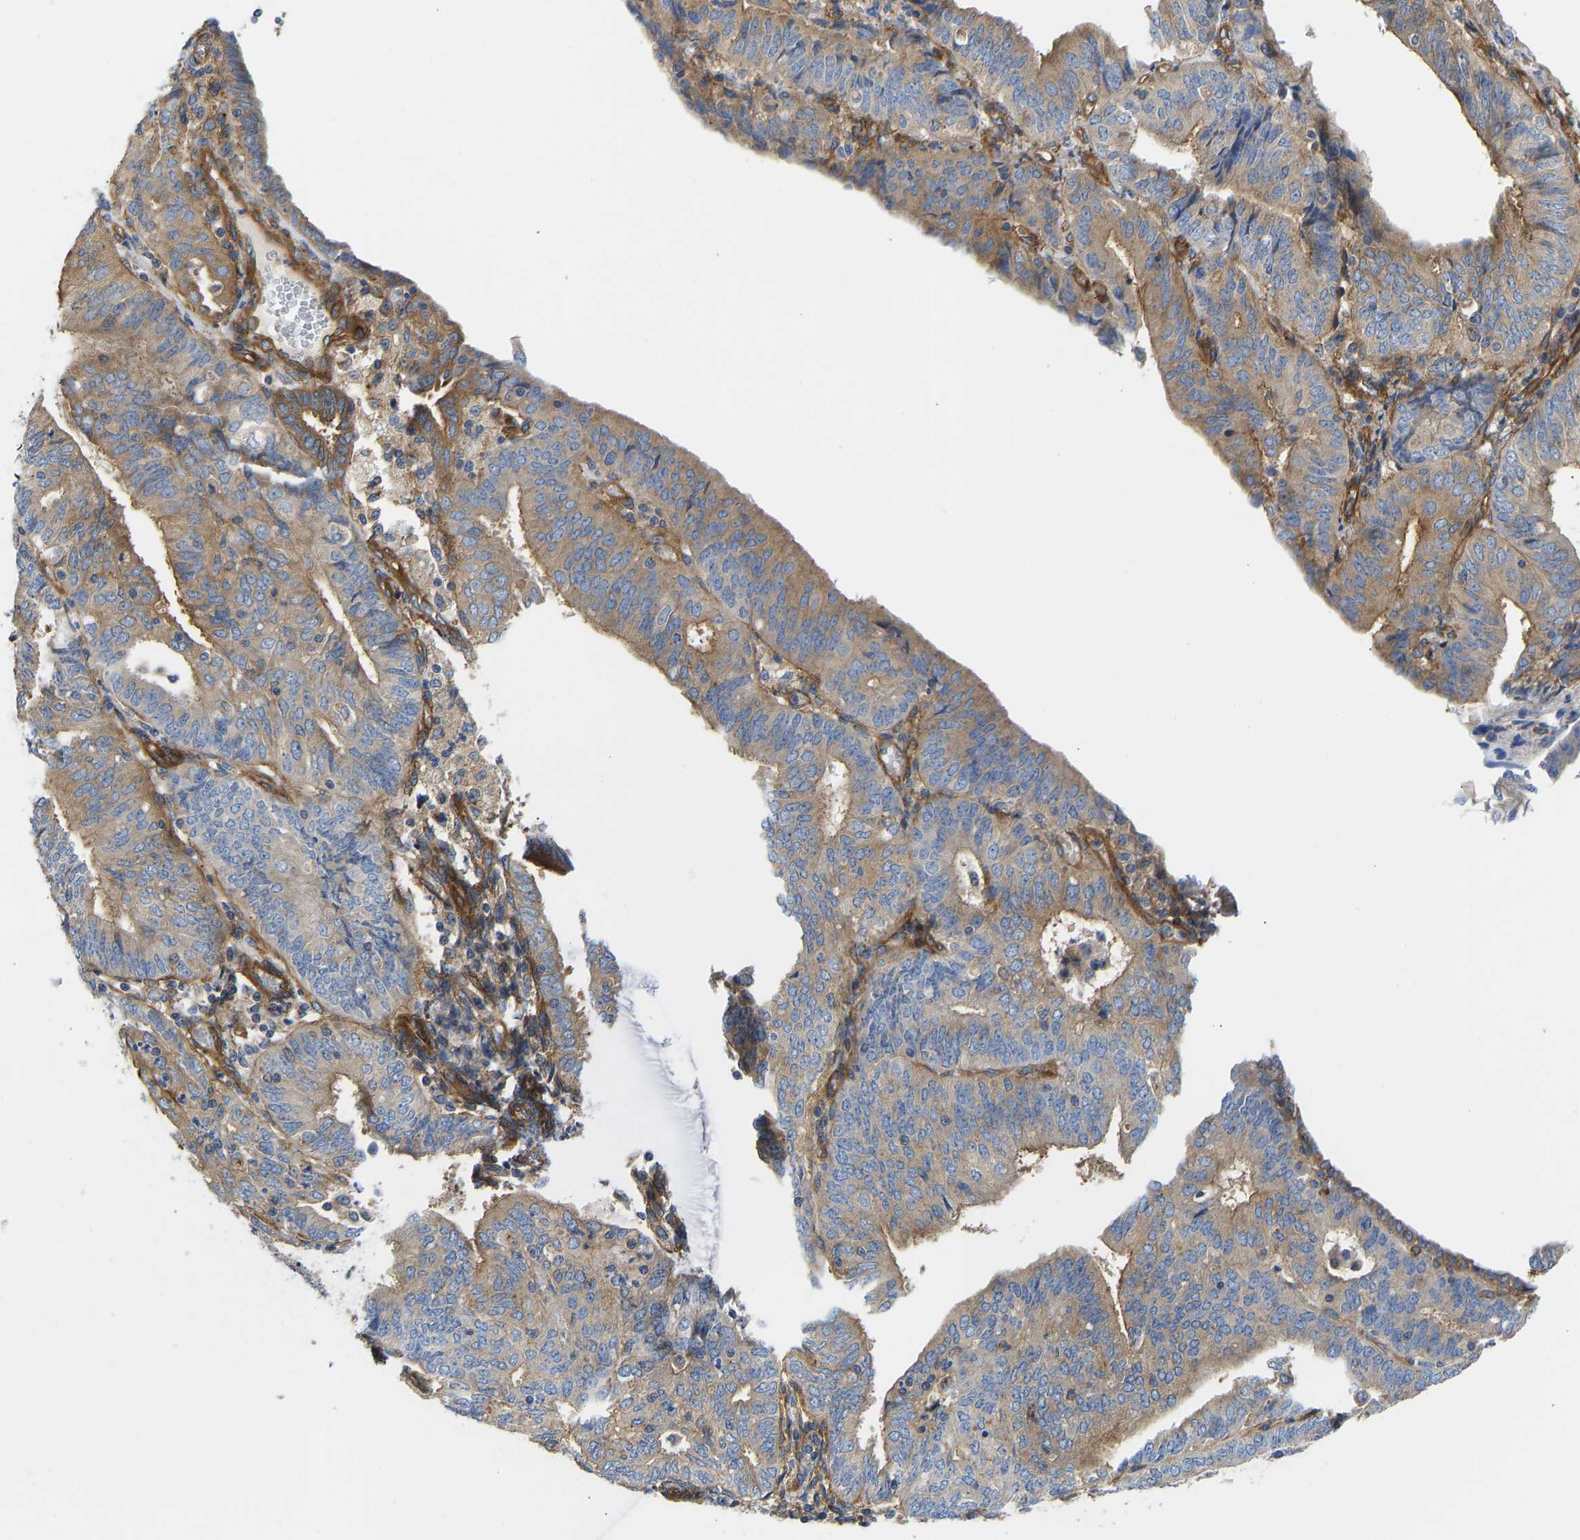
{"staining": {"intensity": "weak", "quantity": ">75%", "location": "cytoplasmic/membranous"}, "tissue": "endometrial cancer", "cell_type": "Tumor cells", "image_type": "cancer", "snomed": [{"axis": "morphology", "description": "Adenocarcinoma, NOS"}, {"axis": "topography", "description": "Endometrium"}], "caption": "Immunohistochemistry histopathology image of neoplastic tissue: endometrial cancer (adenocarcinoma) stained using IHC exhibits low levels of weak protein expression localized specifically in the cytoplasmic/membranous of tumor cells, appearing as a cytoplasmic/membranous brown color.", "gene": "MYO1C", "patient": {"sex": "female", "age": 58}}